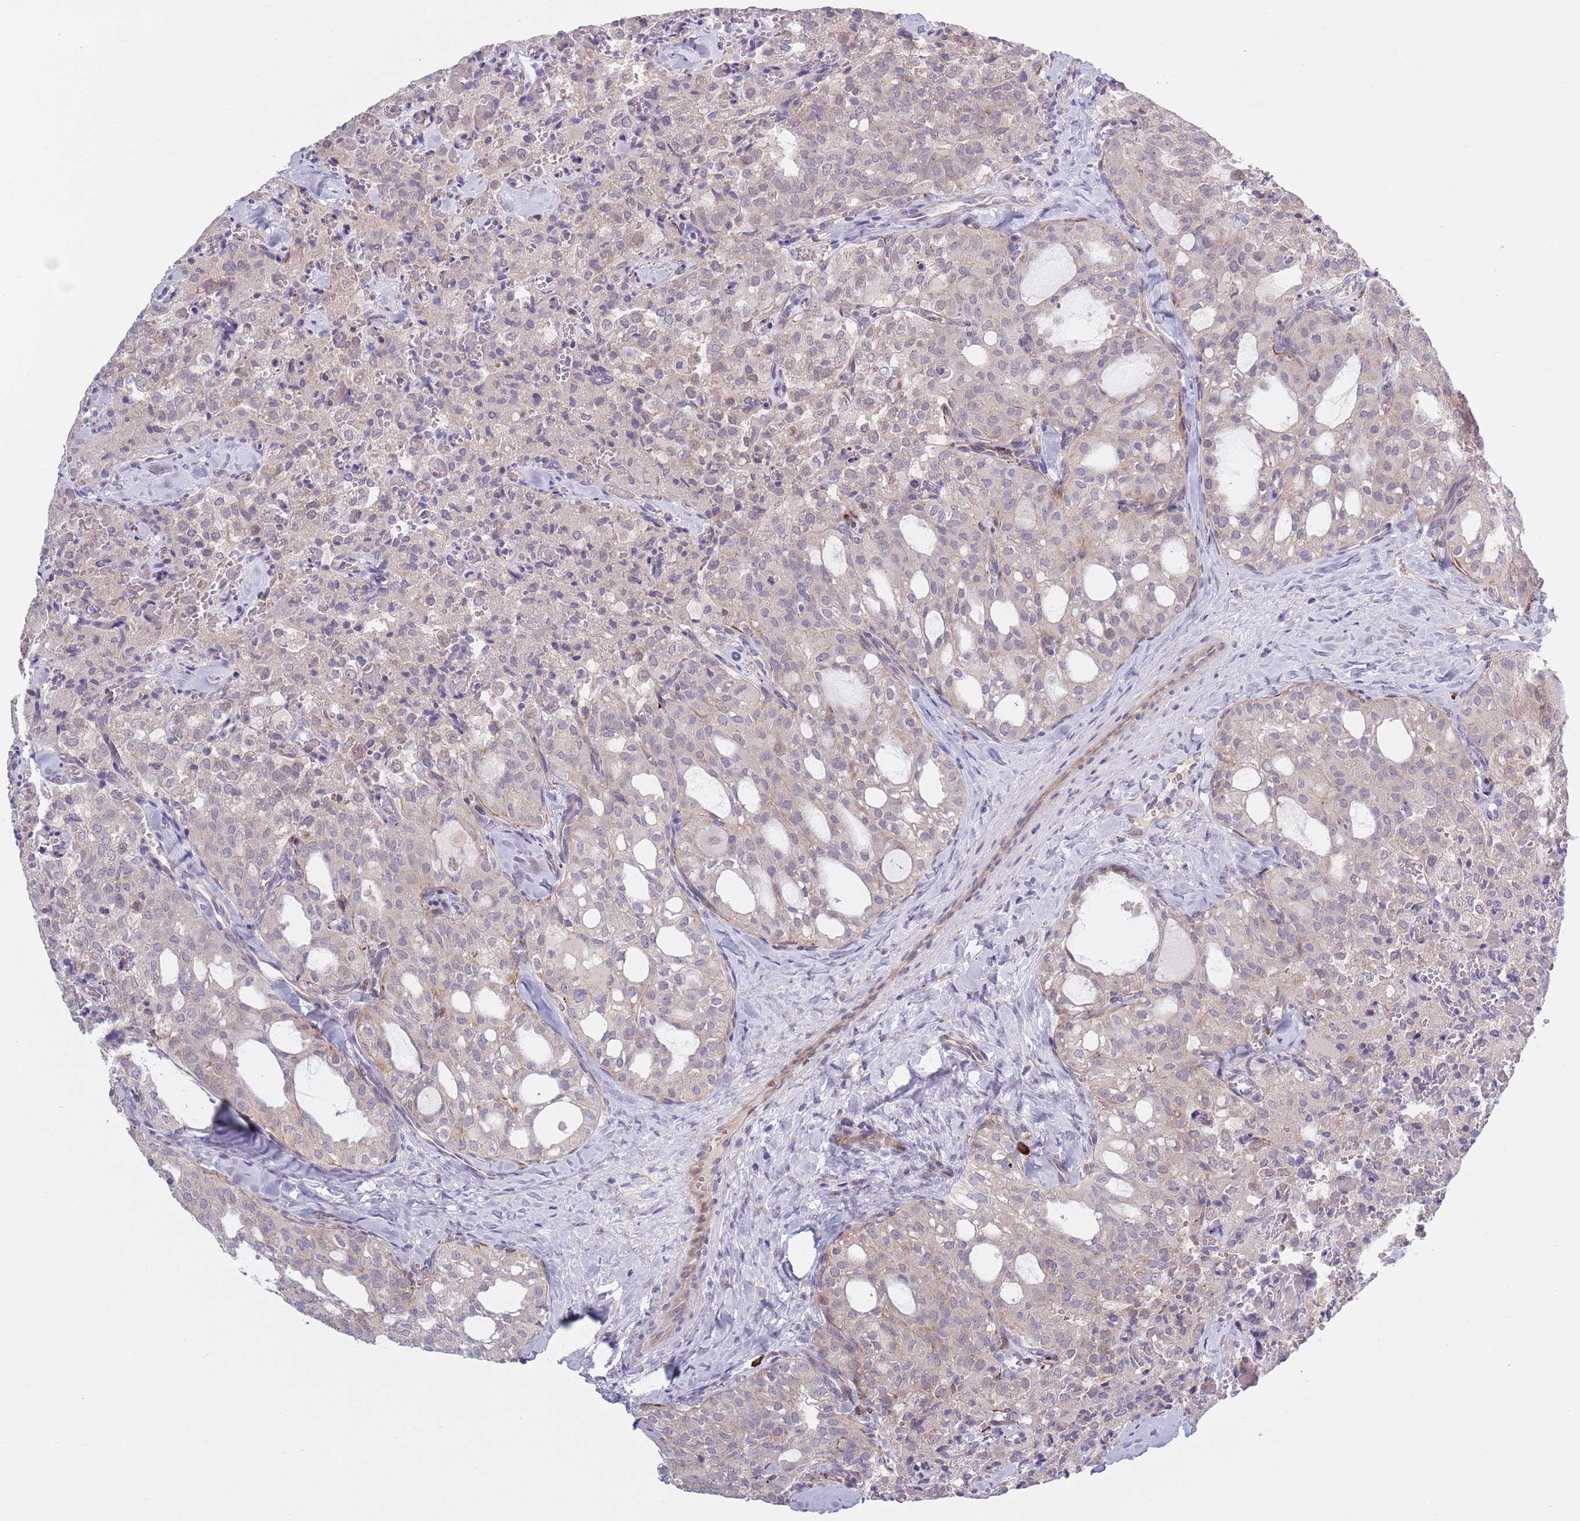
{"staining": {"intensity": "weak", "quantity": "<25%", "location": "cytoplasmic/membranous"}, "tissue": "thyroid cancer", "cell_type": "Tumor cells", "image_type": "cancer", "snomed": [{"axis": "morphology", "description": "Follicular adenoma carcinoma, NOS"}, {"axis": "topography", "description": "Thyroid gland"}], "caption": "Tumor cells are negative for protein expression in human thyroid follicular adenoma carcinoma.", "gene": "TYW1", "patient": {"sex": "male", "age": 75}}